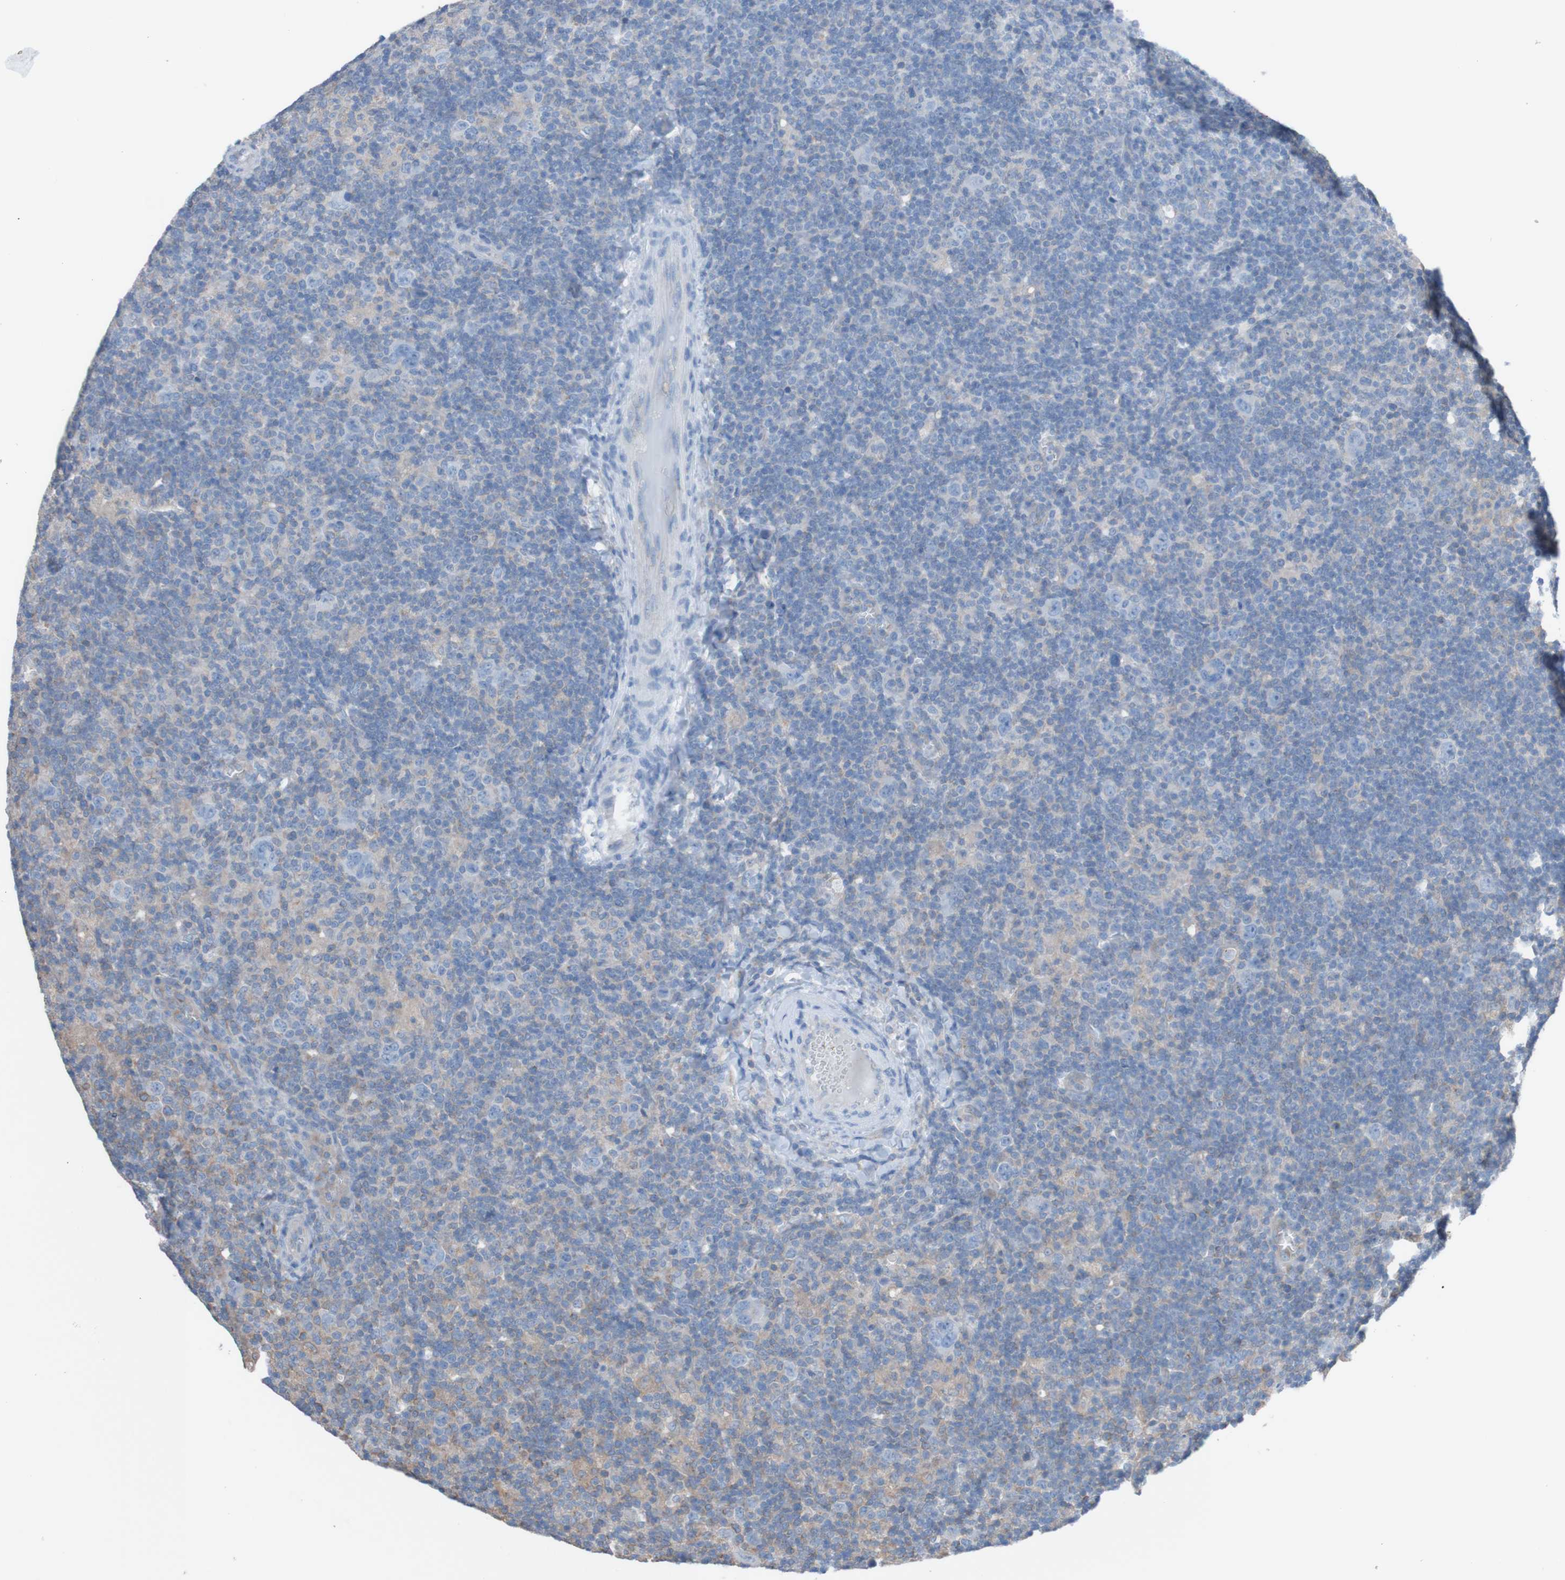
{"staining": {"intensity": "negative", "quantity": "none", "location": "none"}, "tissue": "lymphoma", "cell_type": "Tumor cells", "image_type": "cancer", "snomed": [{"axis": "morphology", "description": "Hodgkin's disease, NOS"}, {"axis": "topography", "description": "Lymph node"}], "caption": "This is a photomicrograph of immunohistochemistry staining of lymphoma, which shows no staining in tumor cells.", "gene": "MINAR1", "patient": {"sex": "female", "age": 57}}